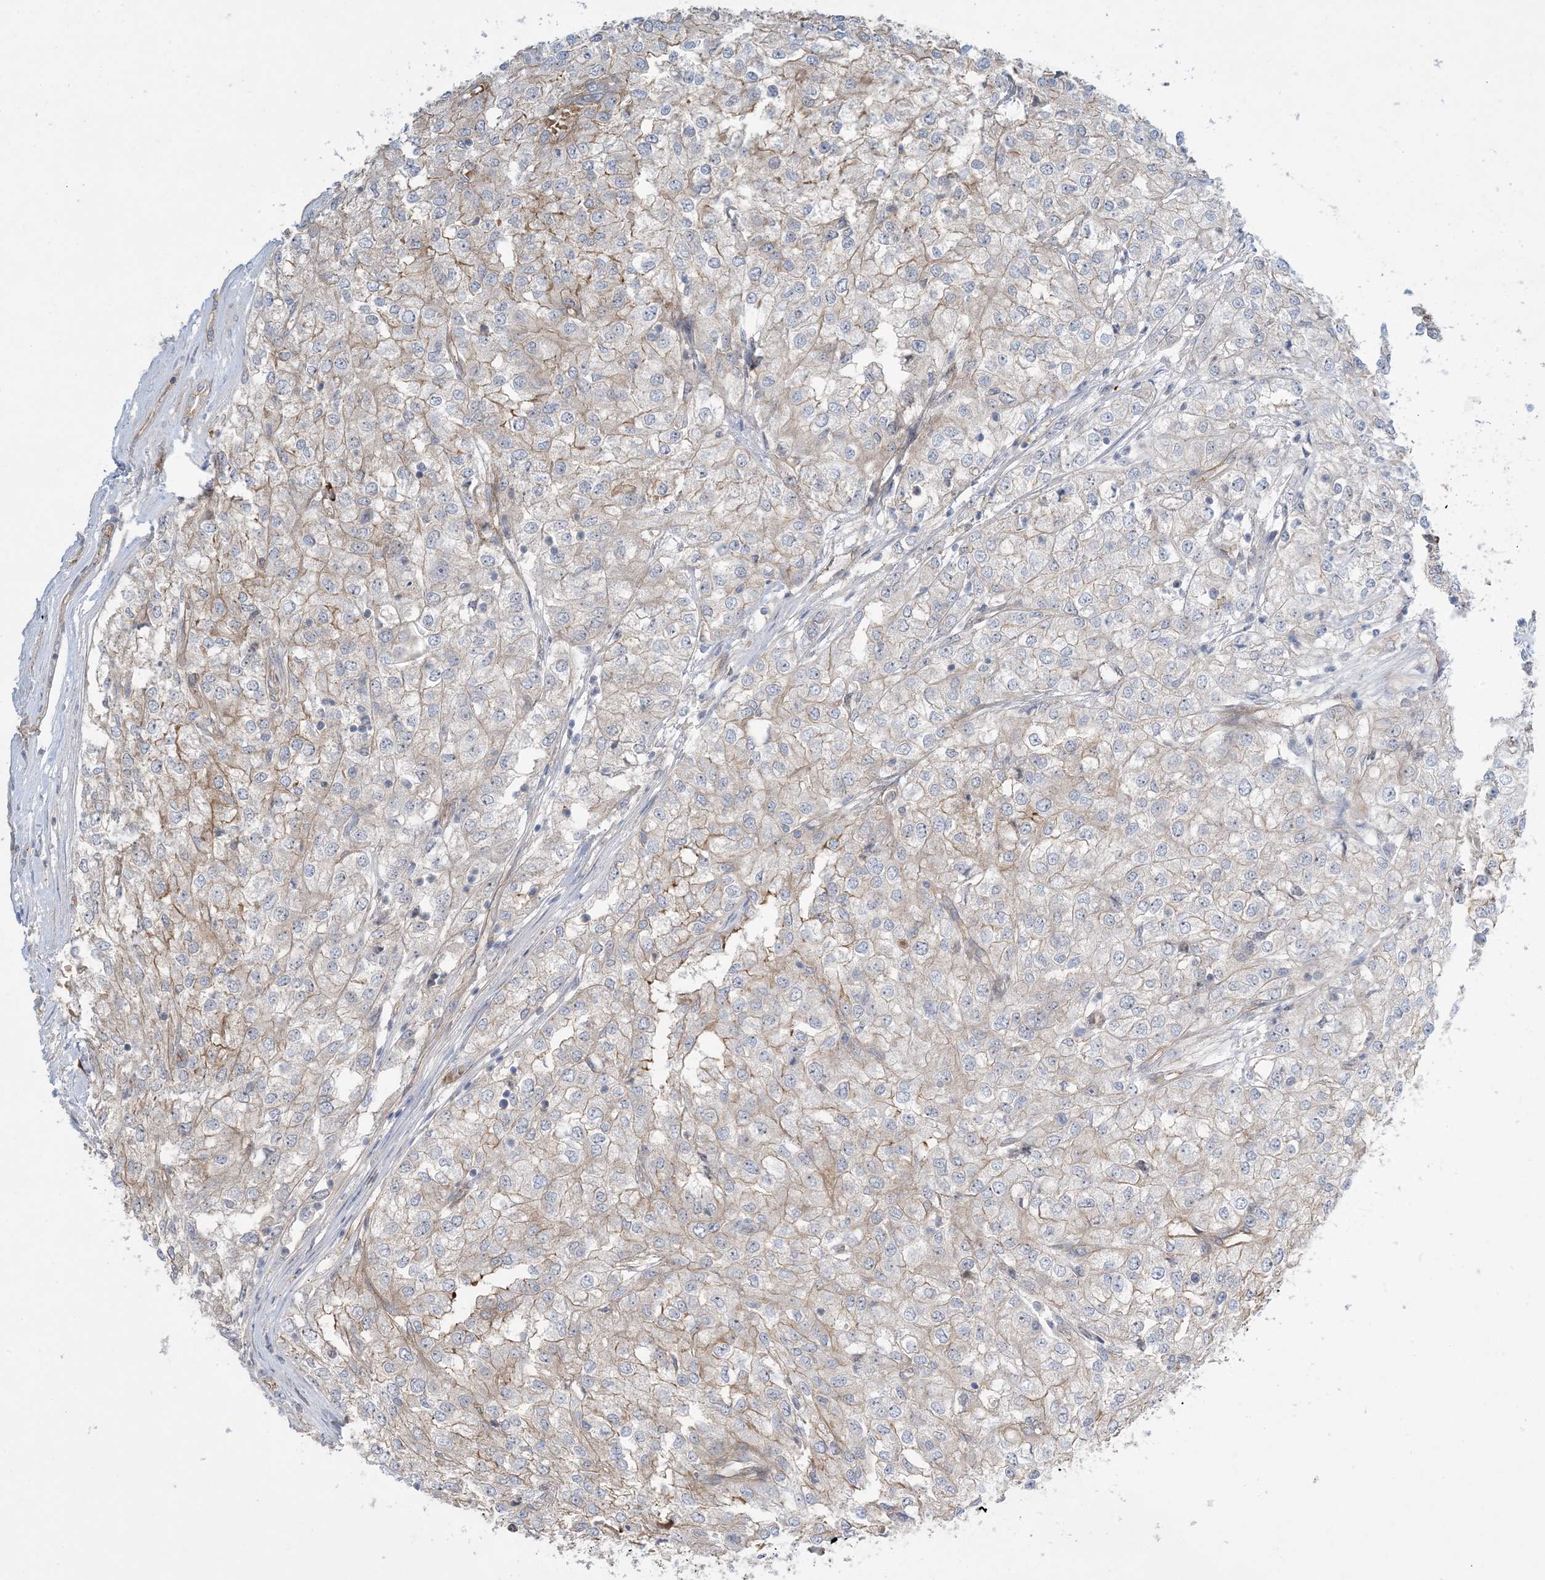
{"staining": {"intensity": "weak", "quantity": "<25%", "location": "cytoplasmic/membranous"}, "tissue": "renal cancer", "cell_type": "Tumor cells", "image_type": "cancer", "snomed": [{"axis": "morphology", "description": "Adenocarcinoma, NOS"}, {"axis": "topography", "description": "Kidney"}], "caption": "Tumor cells show no significant staining in renal cancer (adenocarcinoma).", "gene": "AOC1", "patient": {"sex": "female", "age": 54}}